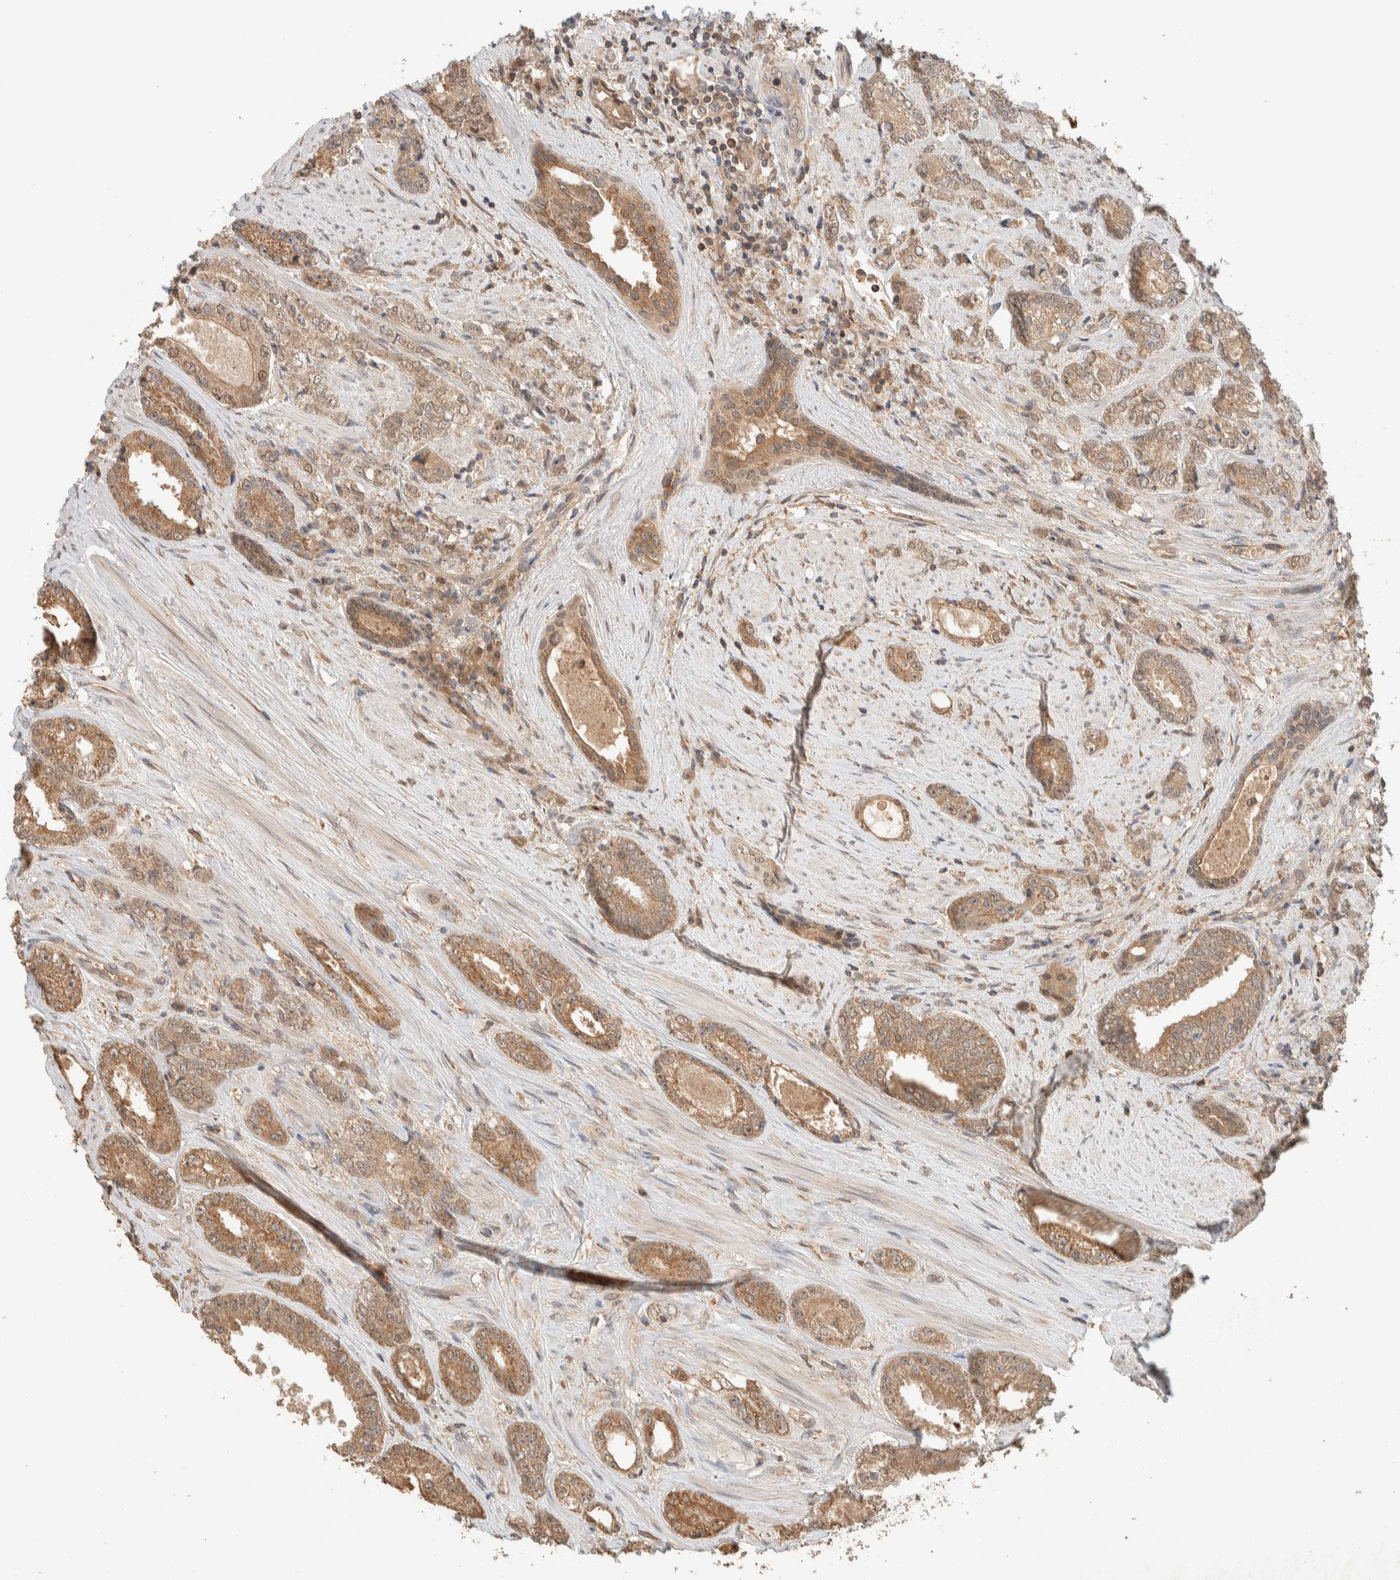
{"staining": {"intensity": "moderate", "quantity": ">75%", "location": "cytoplasmic/membranous"}, "tissue": "prostate cancer", "cell_type": "Tumor cells", "image_type": "cancer", "snomed": [{"axis": "morphology", "description": "Adenocarcinoma, High grade"}, {"axis": "topography", "description": "Prostate"}], "caption": "Tumor cells exhibit medium levels of moderate cytoplasmic/membranous positivity in about >75% of cells in human prostate adenocarcinoma (high-grade).", "gene": "ZNF567", "patient": {"sex": "male", "age": 61}}